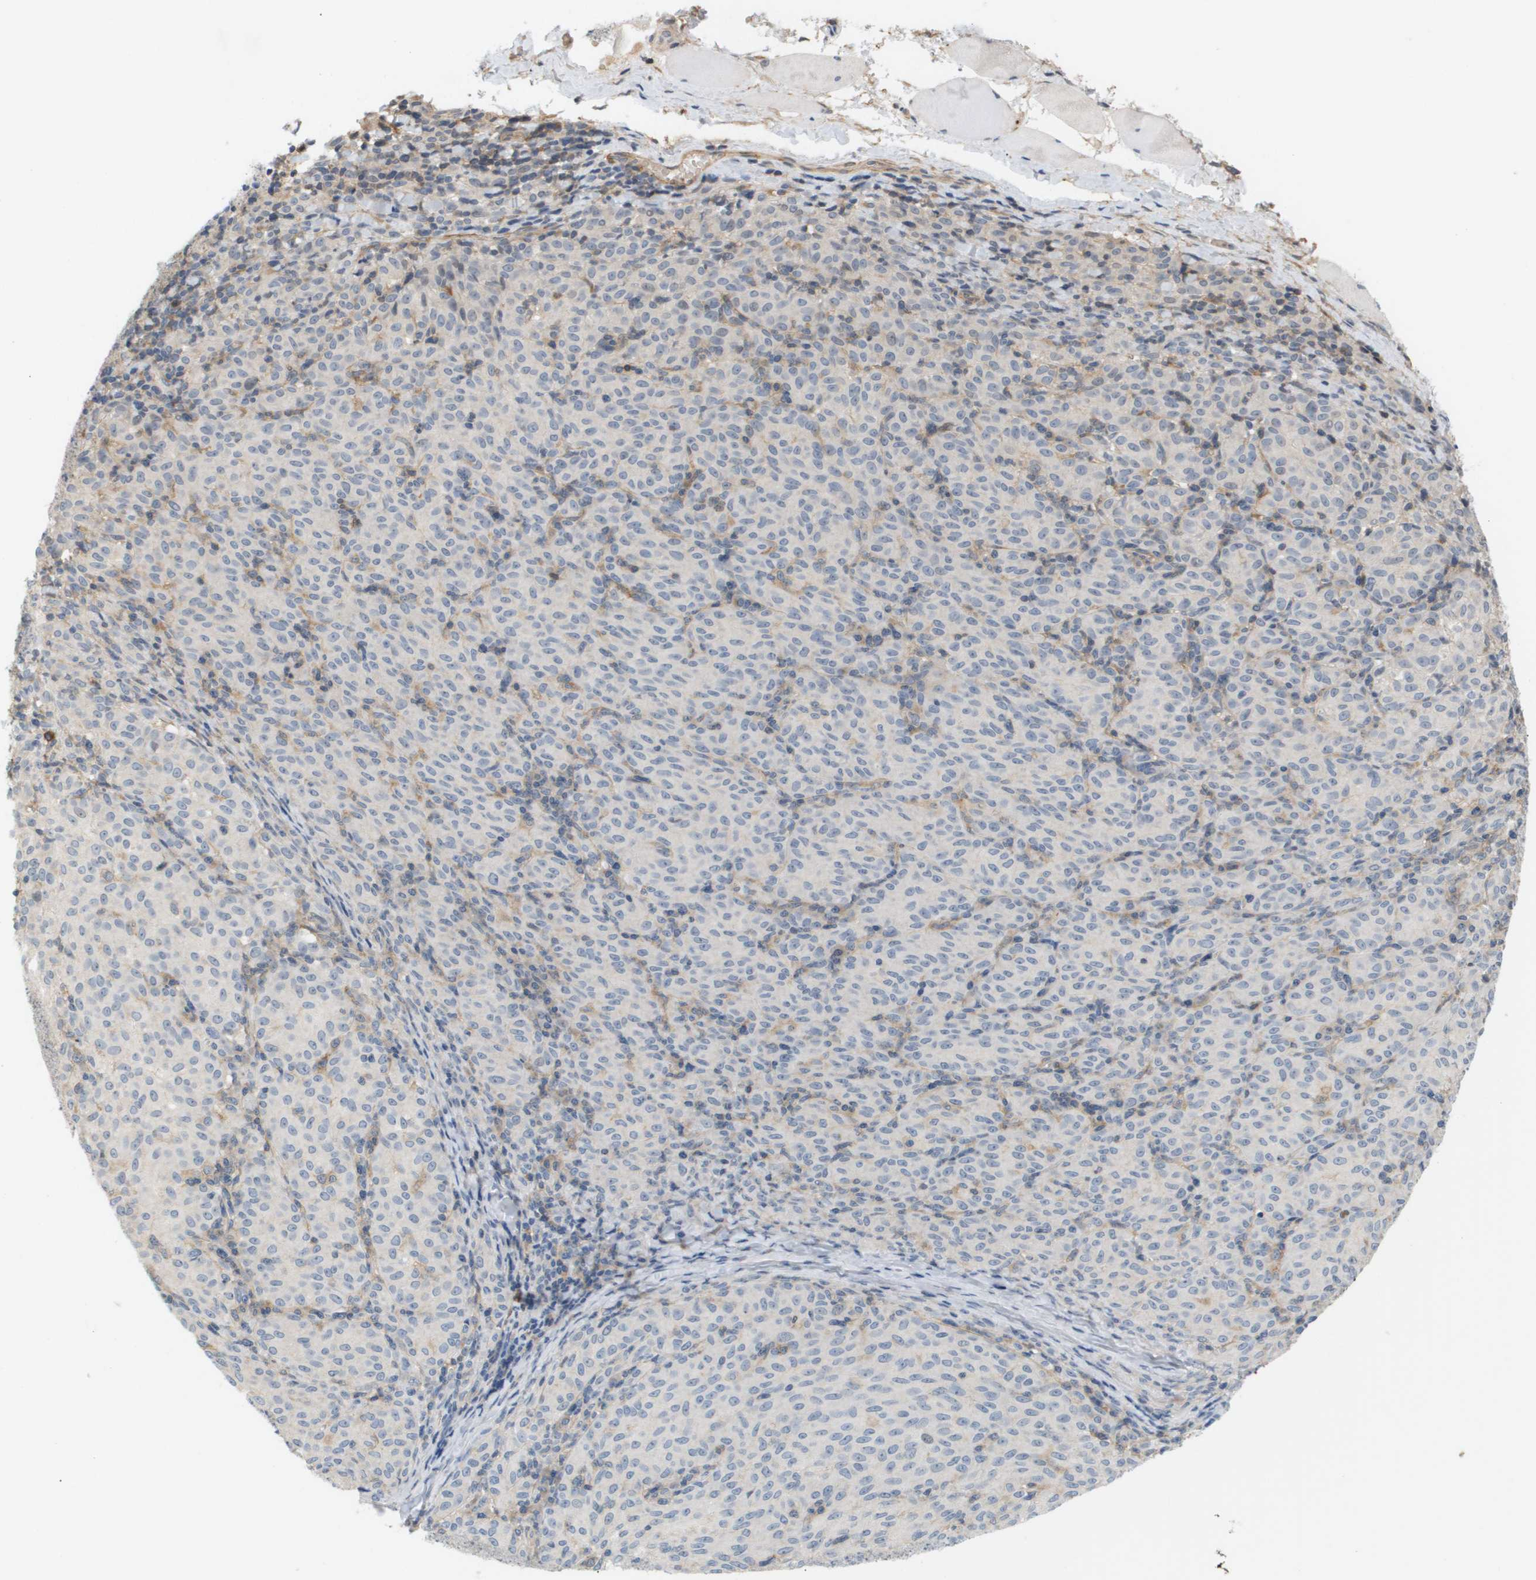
{"staining": {"intensity": "negative", "quantity": "none", "location": "none"}, "tissue": "melanoma", "cell_type": "Tumor cells", "image_type": "cancer", "snomed": [{"axis": "morphology", "description": "Malignant melanoma, NOS"}, {"axis": "topography", "description": "Skin"}], "caption": "A high-resolution photomicrograph shows IHC staining of malignant melanoma, which exhibits no significant positivity in tumor cells. (DAB (3,3'-diaminobenzidine) IHC with hematoxylin counter stain).", "gene": "CORO2B", "patient": {"sex": "female", "age": 72}}